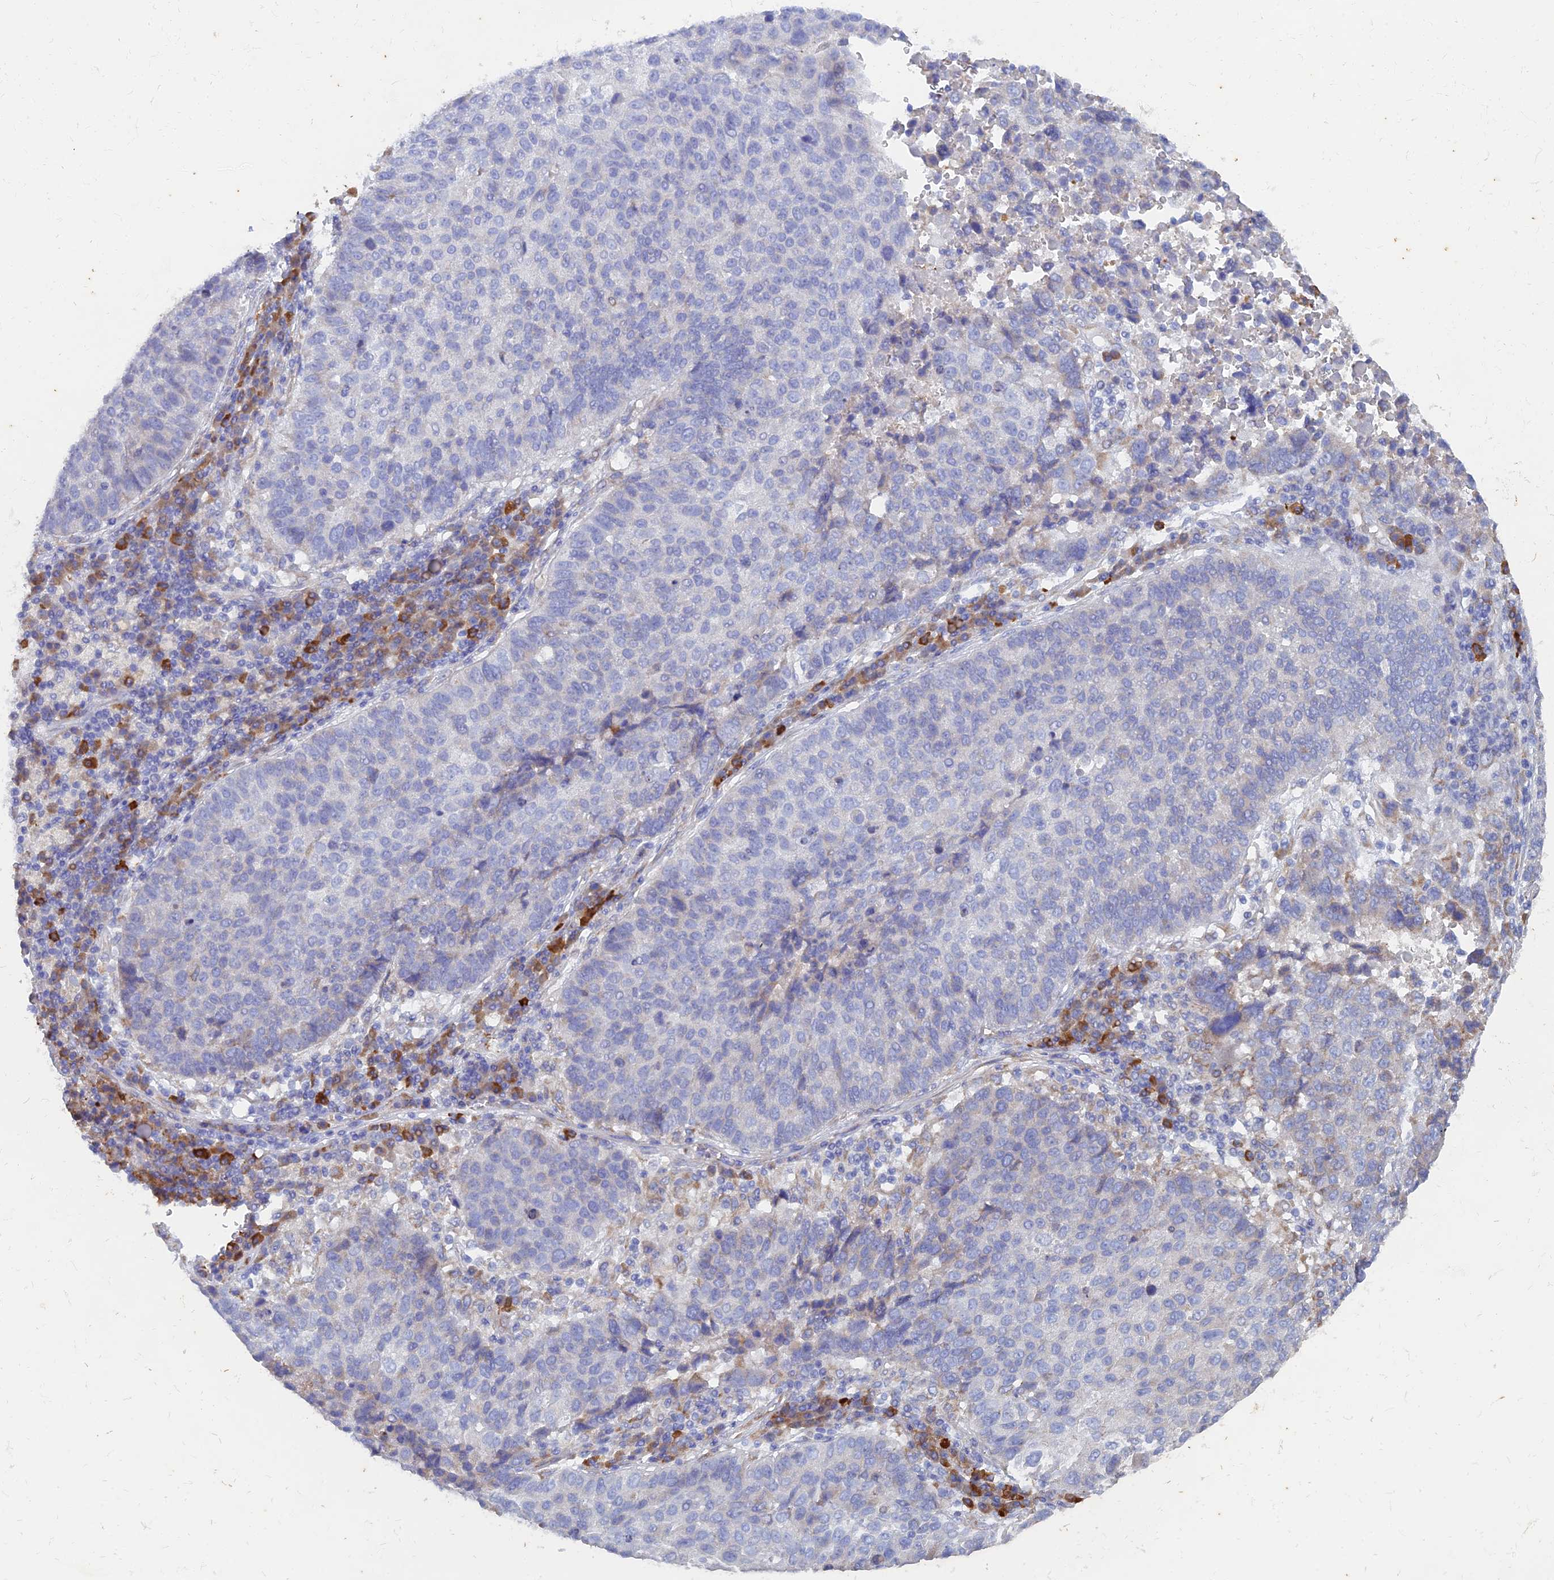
{"staining": {"intensity": "negative", "quantity": "none", "location": "none"}, "tissue": "lung cancer", "cell_type": "Tumor cells", "image_type": "cancer", "snomed": [{"axis": "morphology", "description": "Squamous cell carcinoma, NOS"}, {"axis": "topography", "description": "Lung"}], "caption": "Tumor cells show no significant protein staining in lung cancer.", "gene": "WDR35", "patient": {"sex": "male", "age": 73}}